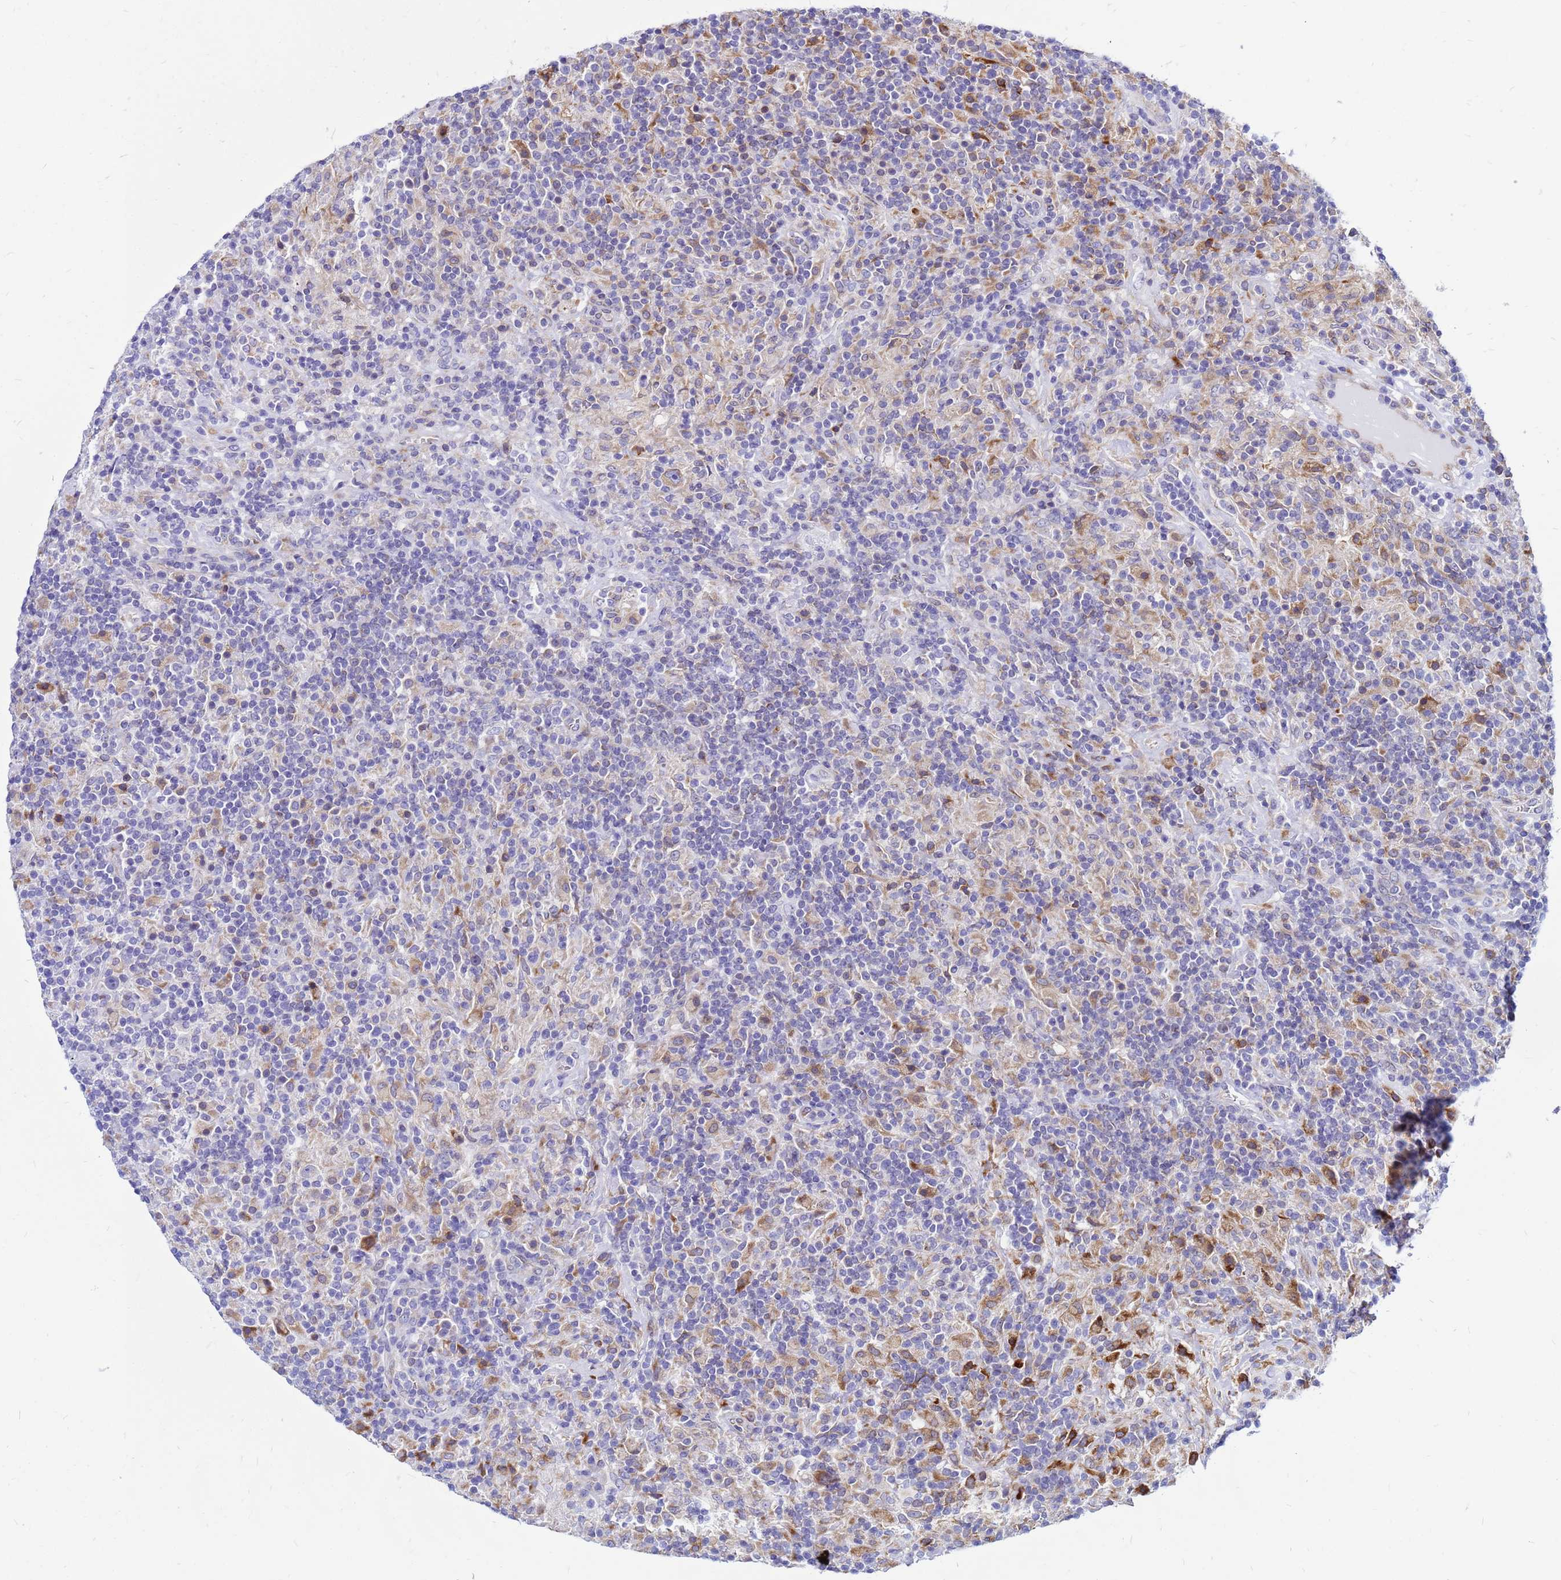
{"staining": {"intensity": "negative", "quantity": "none", "location": "none"}, "tissue": "lymphoma", "cell_type": "Tumor cells", "image_type": "cancer", "snomed": [{"axis": "morphology", "description": "Hodgkin's disease, NOS"}, {"axis": "topography", "description": "Lymph node"}], "caption": "Protein analysis of lymphoma displays no significant expression in tumor cells.", "gene": "FHIP1A", "patient": {"sex": "male", "age": 70}}